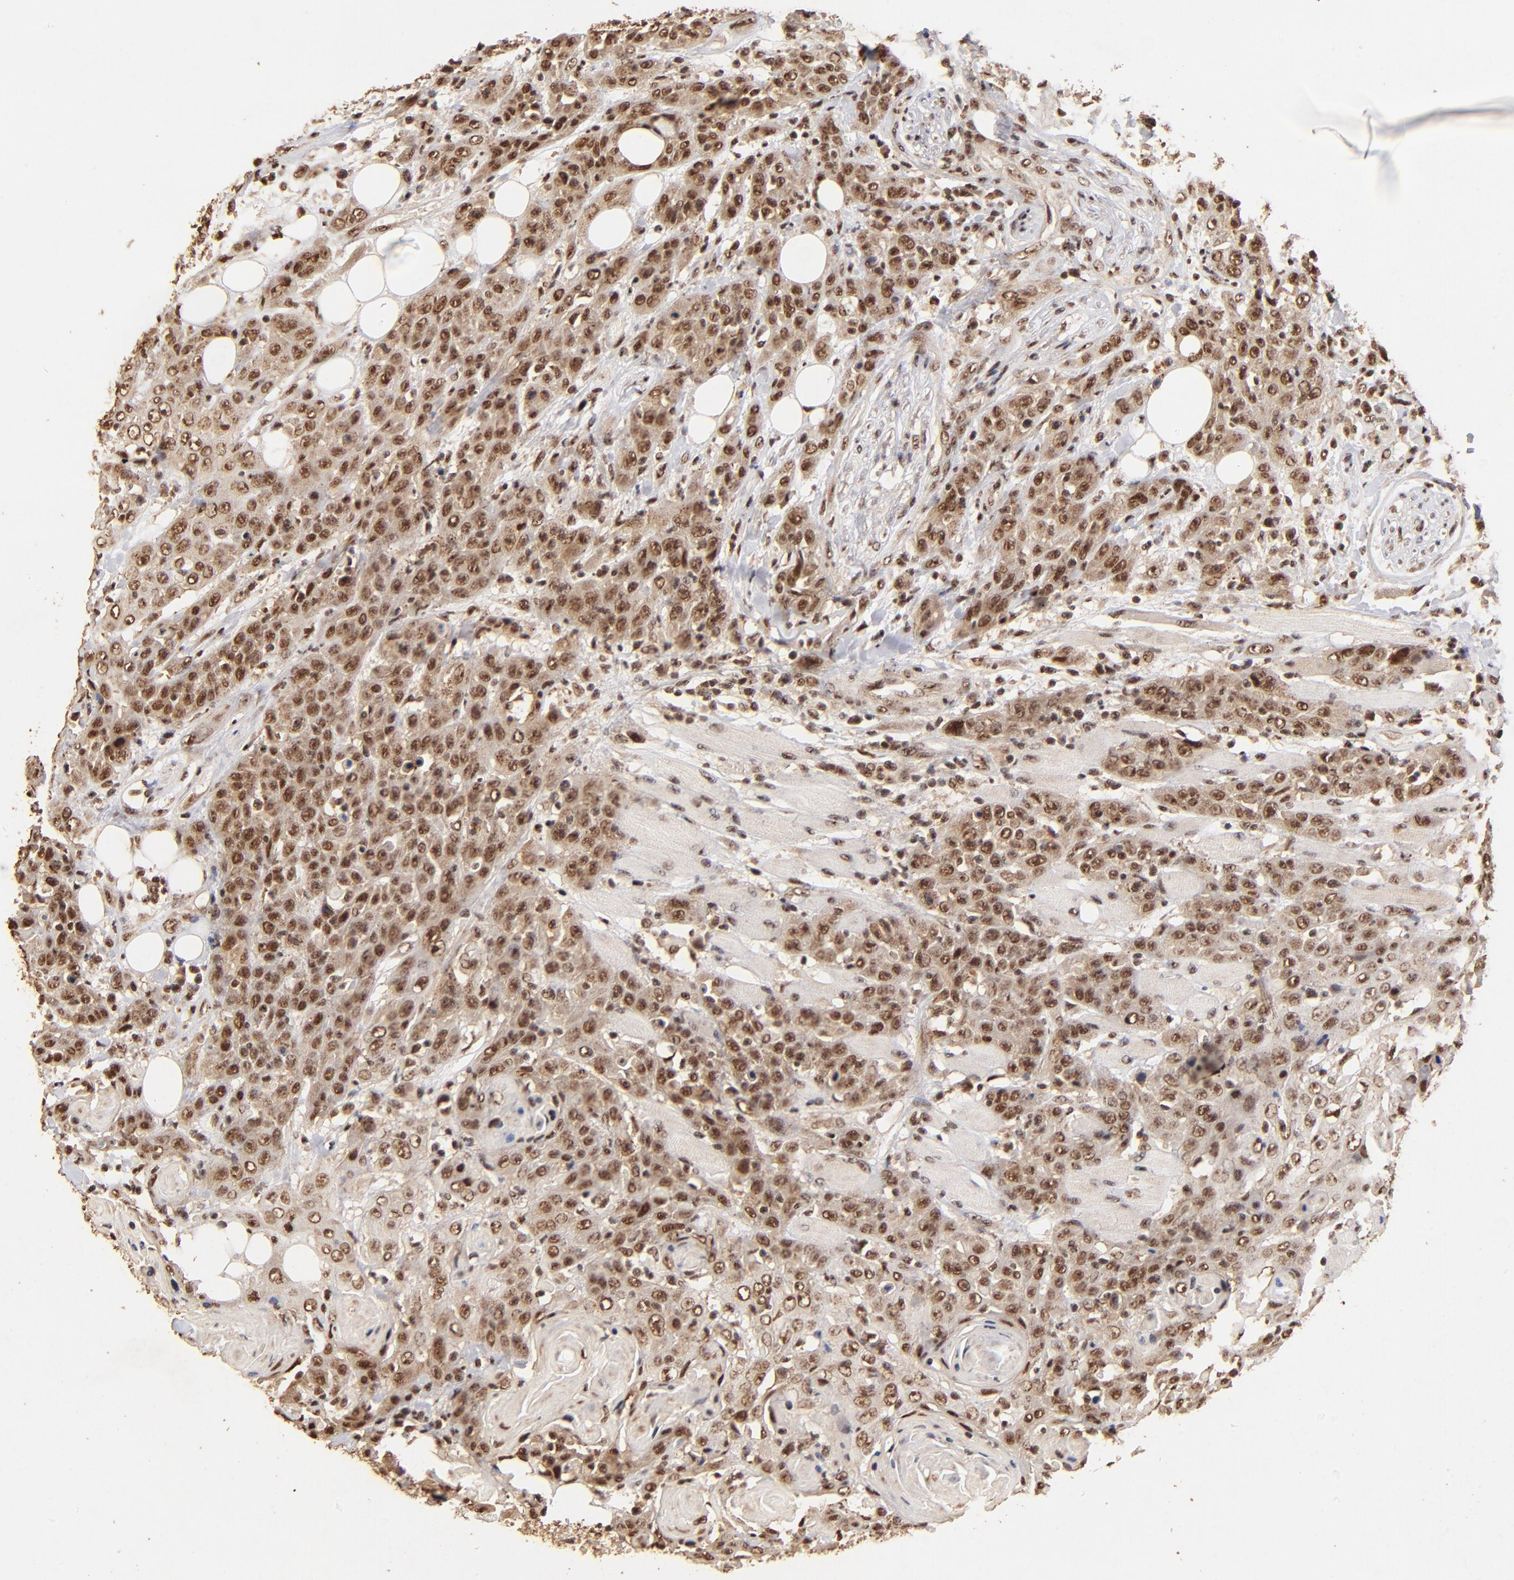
{"staining": {"intensity": "strong", "quantity": ">75%", "location": "cytoplasmic/membranous,nuclear"}, "tissue": "head and neck cancer", "cell_type": "Tumor cells", "image_type": "cancer", "snomed": [{"axis": "morphology", "description": "Squamous cell carcinoma, NOS"}, {"axis": "topography", "description": "Head-Neck"}], "caption": "Head and neck squamous cell carcinoma stained with a brown dye shows strong cytoplasmic/membranous and nuclear positive expression in approximately >75% of tumor cells.", "gene": "MED12", "patient": {"sex": "female", "age": 84}}